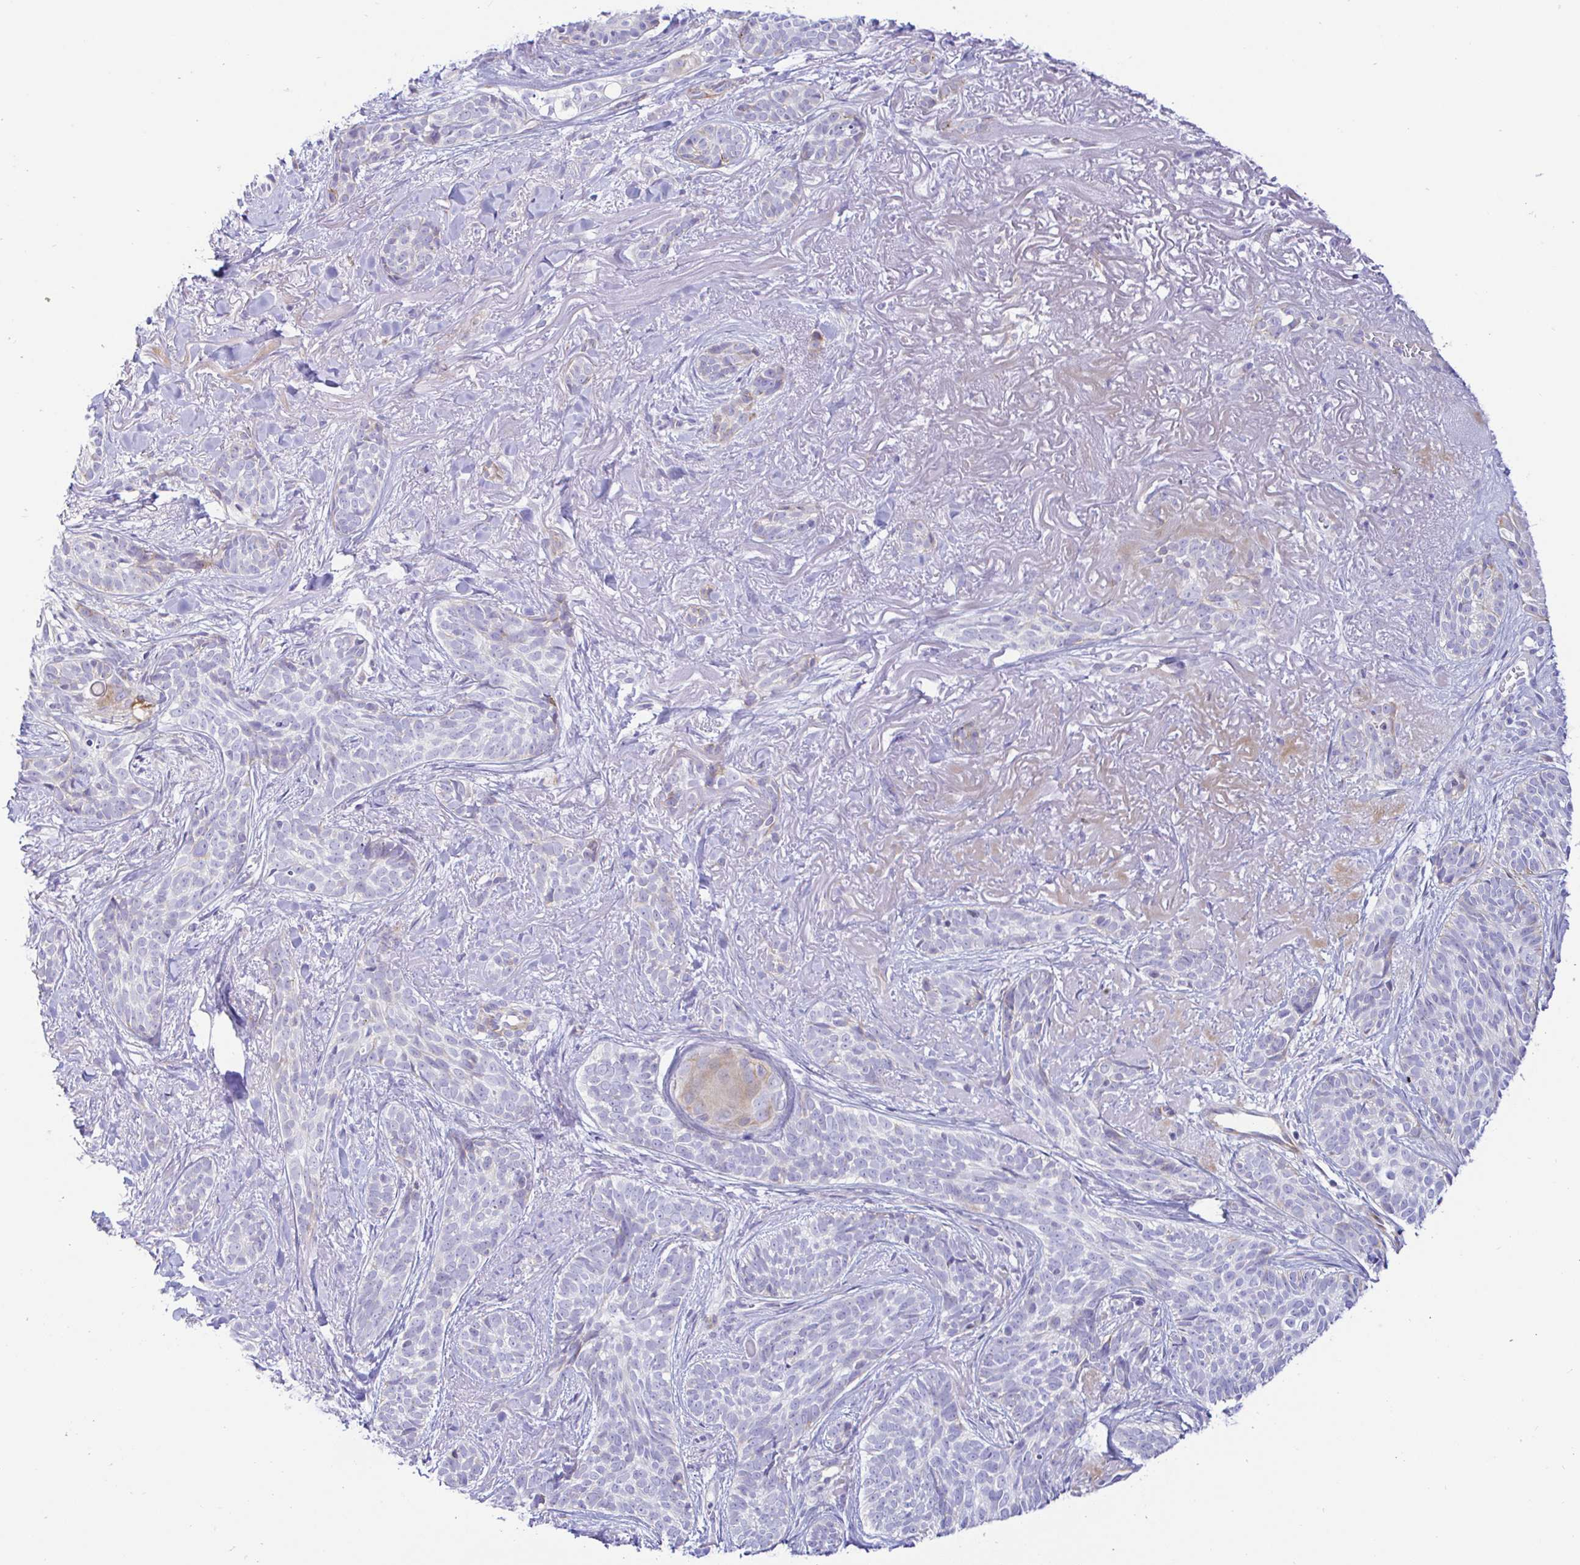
{"staining": {"intensity": "negative", "quantity": "none", "location": "none"}, "tissue": "skin cancer", "cell_type": "Tumor cells", "image_type": "cancer", "snomed": [{"axis": "morphology", "description": "Basal cell carcinoma"}, {"axis": "morphology", "description": "BCC, high aggressive"}, {"axis": "topography", "description": "Skin"}], "caption": "Human skin cancer (bcc,  high aggressive) stained for a protein using immunohistochemistry (IHC) demonstrates no positivity in tumor cells.", "gene": "PINLYP", "patient": {"sex": "female", "age": 79}}